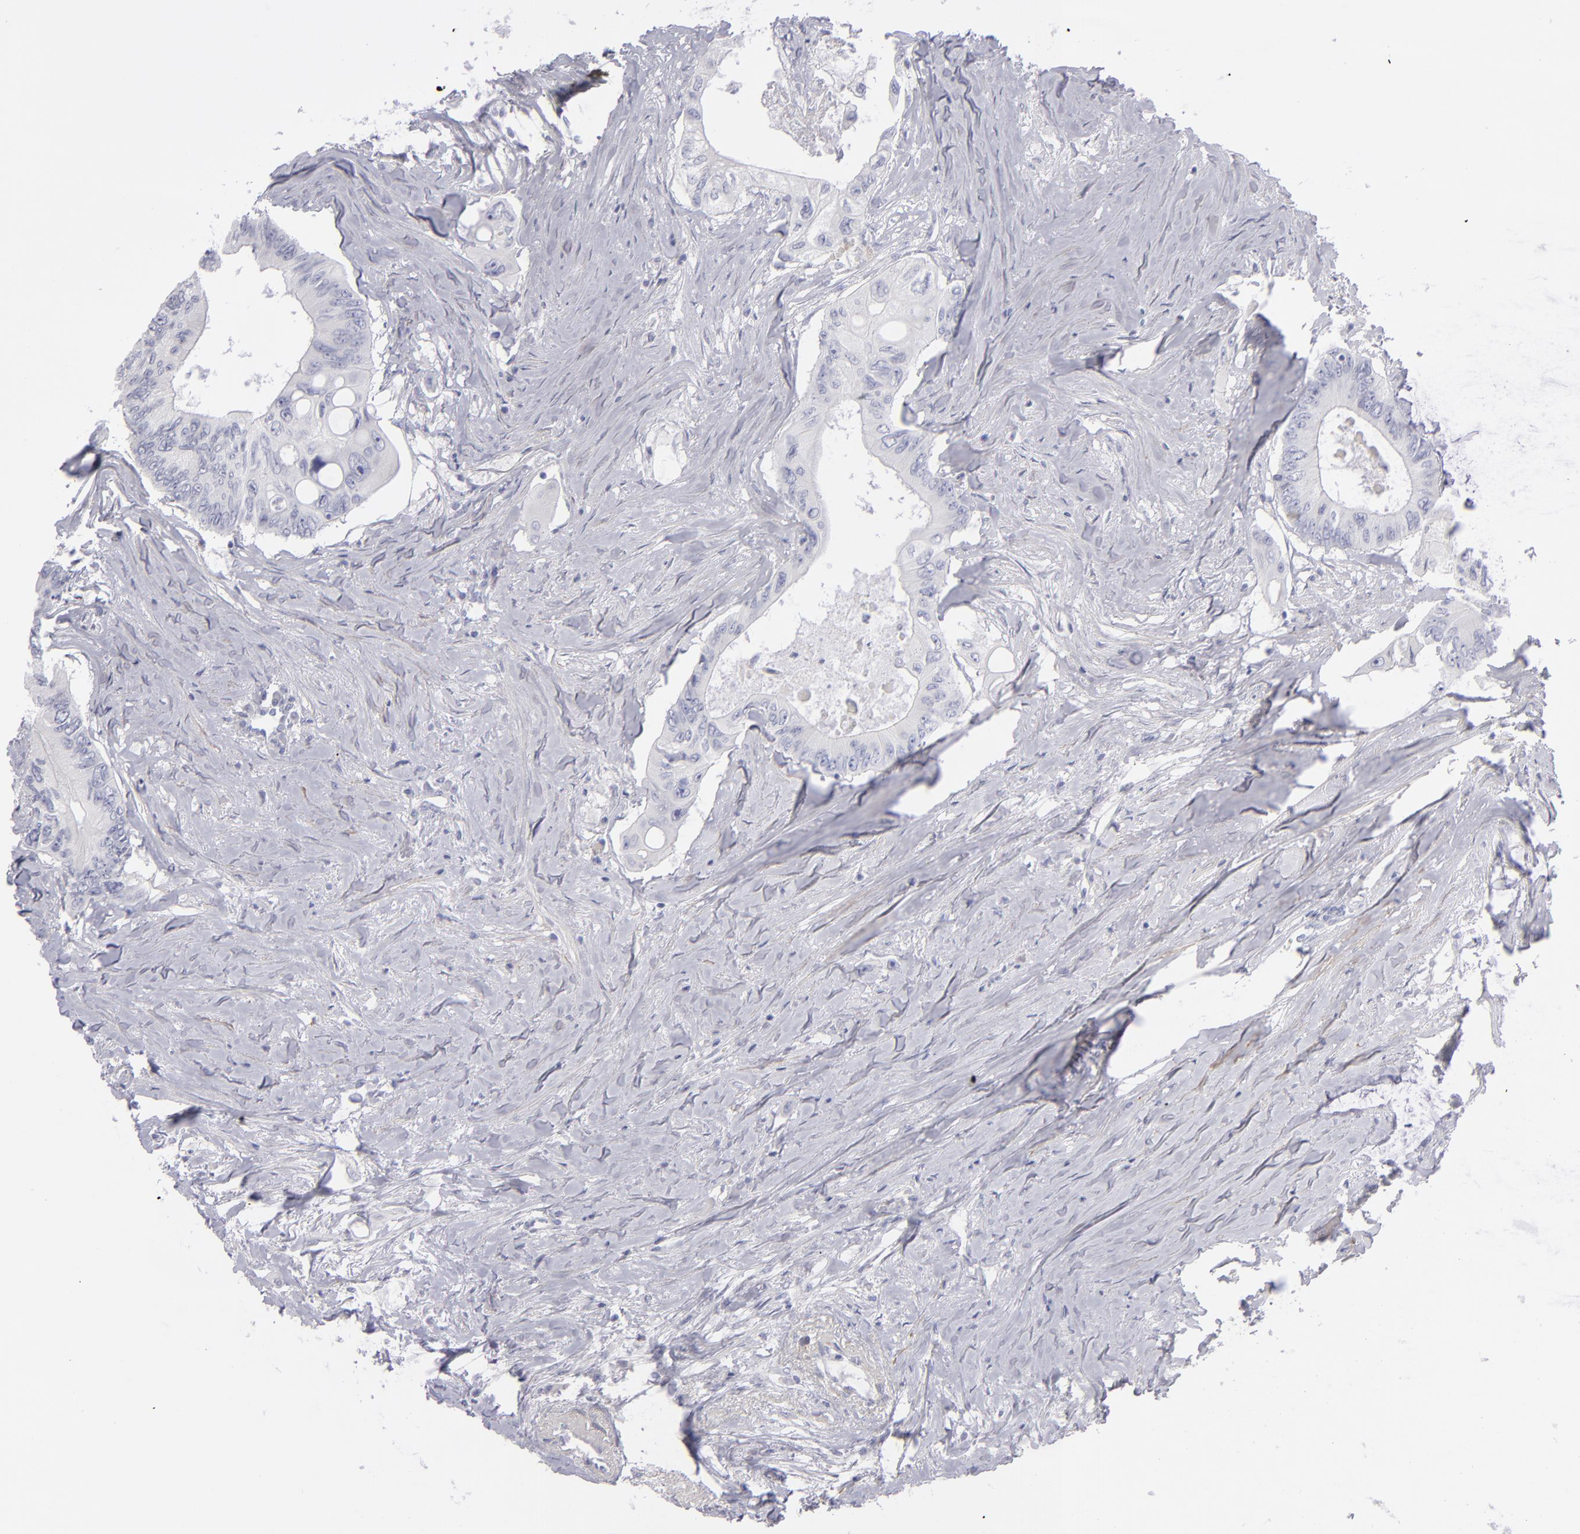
{"staining": {"intensity": "negative", "quantity": "none", "location": "none"}, "tissue": "colorectal cancer", "cell_type": "Tumor cells", "image_type": "cancer", "snomed": [{"axis": "morphology", "description": "Adenocarcinoma, NOS"}, {"axis": "topography", "description": "Colon"}], "caption": "Immunohistochemistry (IHC) photomicrograph of human colorectal cancer stained for a protein (brown), which demonstrates no expression in tumor cells.", "gene": "MYH11", "patient": {"sex": "male", "age": 65}}